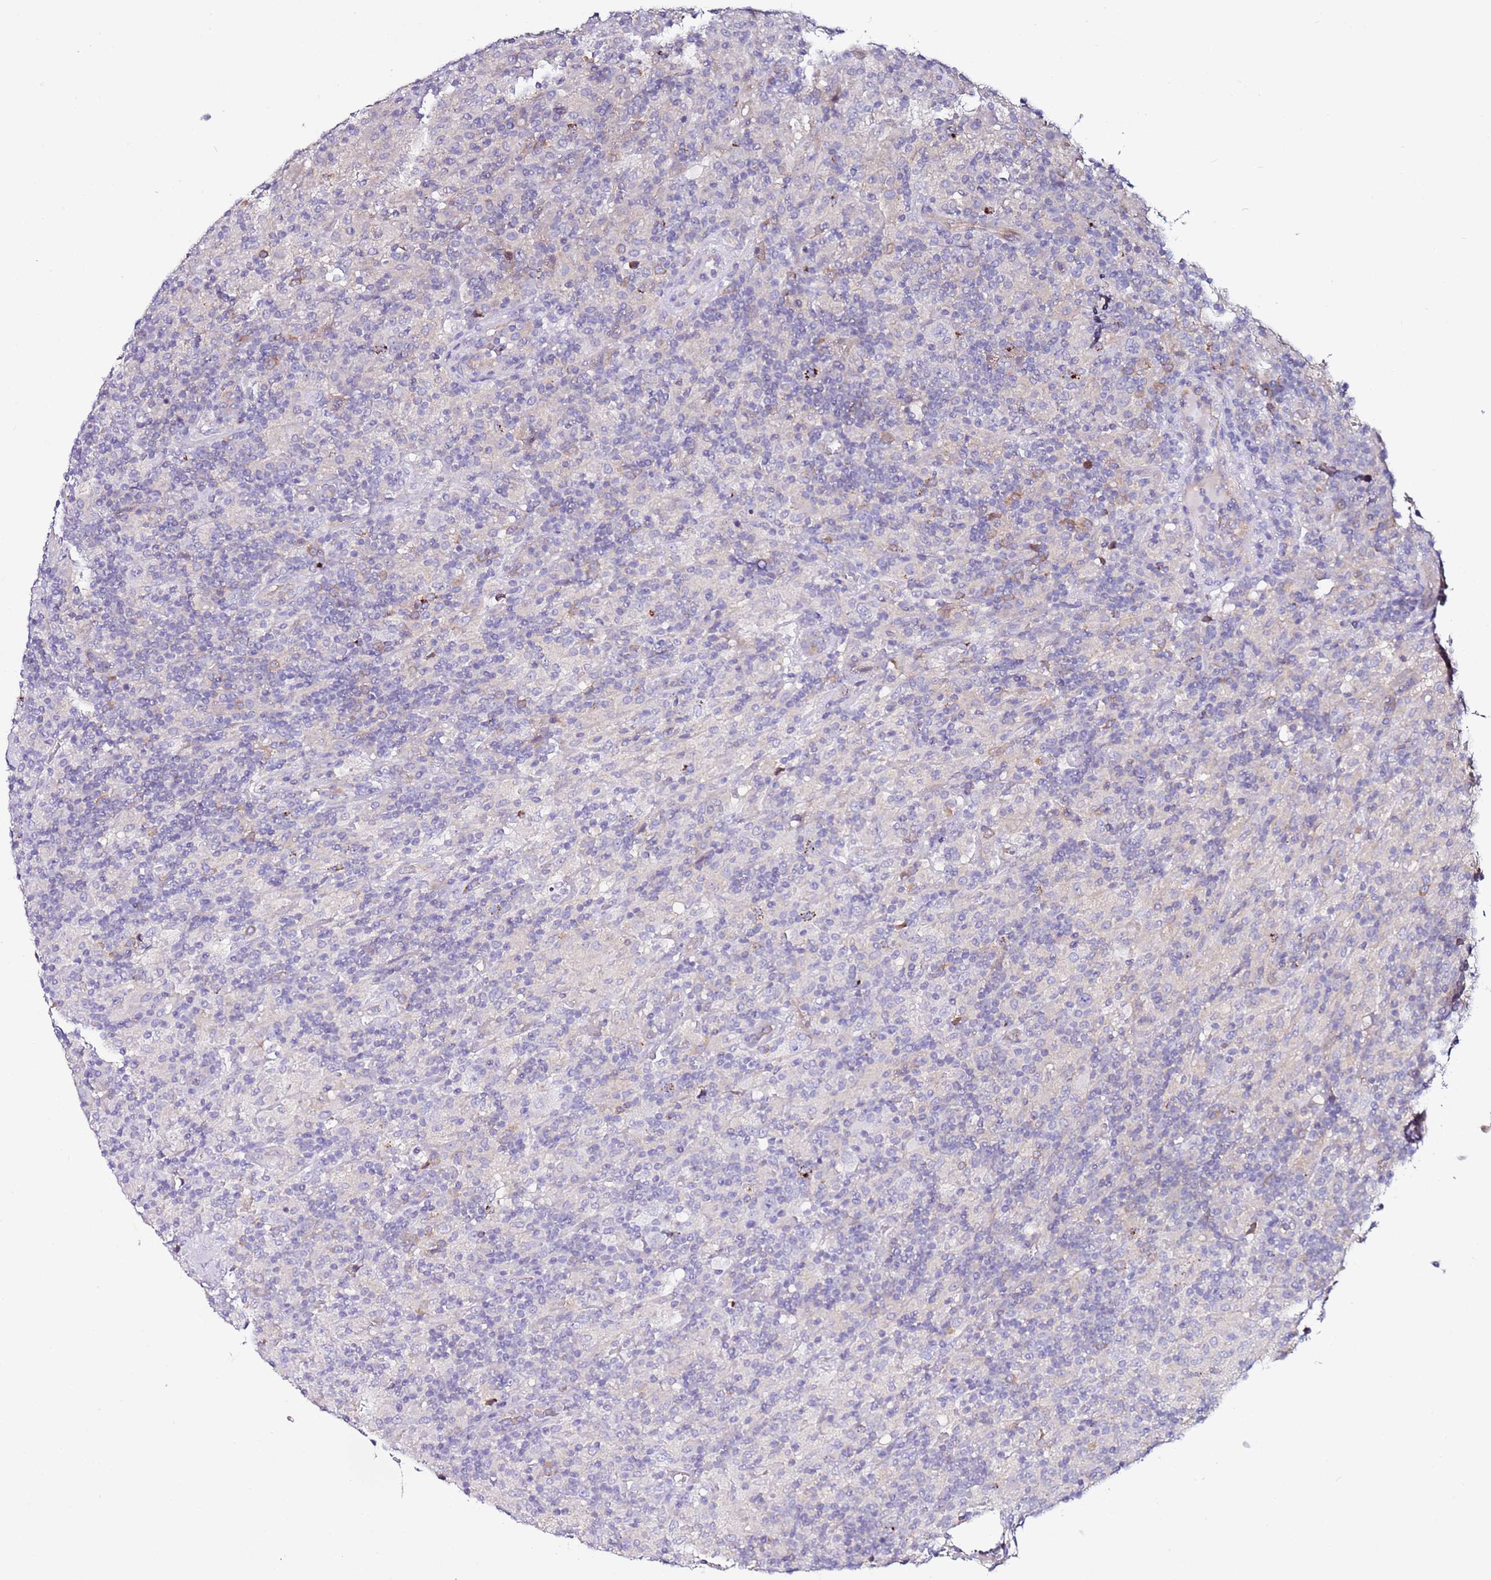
{"staining": {"intensity": "negative", "quantity": "none", "location": "none"}, "tissue": "lymphoma", "cell_type": "Tumor cells", "image_type": "cancer", "snomed": [{"axis": "morphology", "description": "Hodgkin's disease, NOS"}, {"axis": "topography", "description": "Lymph node"}], "caption": "This is a photomicrograph of IHC staining of lymphoma, which shows no staining in tumor cells.", "gene": "SRRM5", "patient": {"sex": "male", "age": 70}}